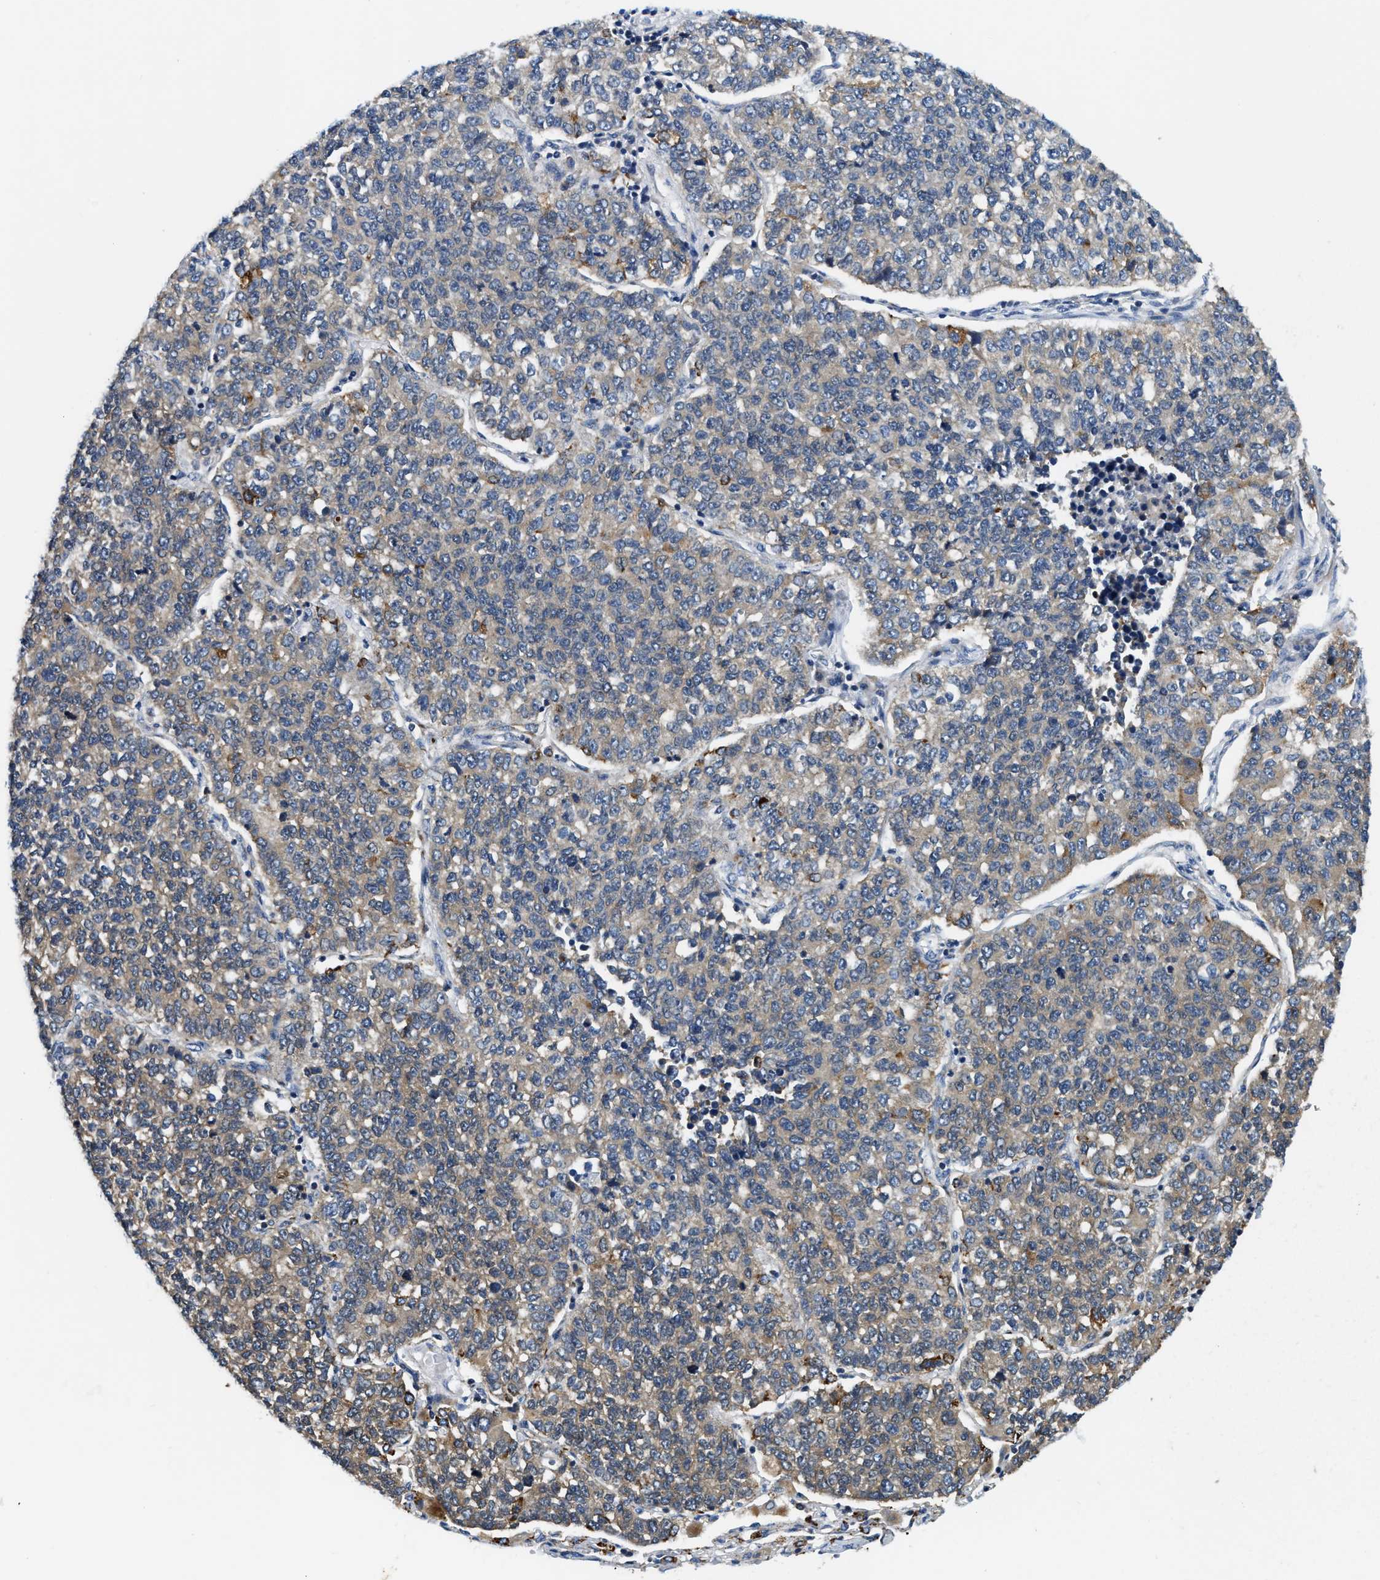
{"staining": {"intensity": "moderate", "quantity": "<25%", "location": "cytoplasmic/membranous"}, "tissue": "lung cancer", "cell_type": "Tumor cells", "image_type": "cancer", "snomed": [{"axis": "morphology", "description": "Adenocarcinoma, NOS"}, {"axis": "topography", "description": "Lung"}], "caption": "Protein expression by IHC displays moderate cytoplasmic/membranous expression in approximately <25% of tumor cells in lung adenocarcinoma. (DAB IHC with brightfield microscopy, high magnification).", "gene": "CCM2", "patient": {"sex": "male", "age": 49}}